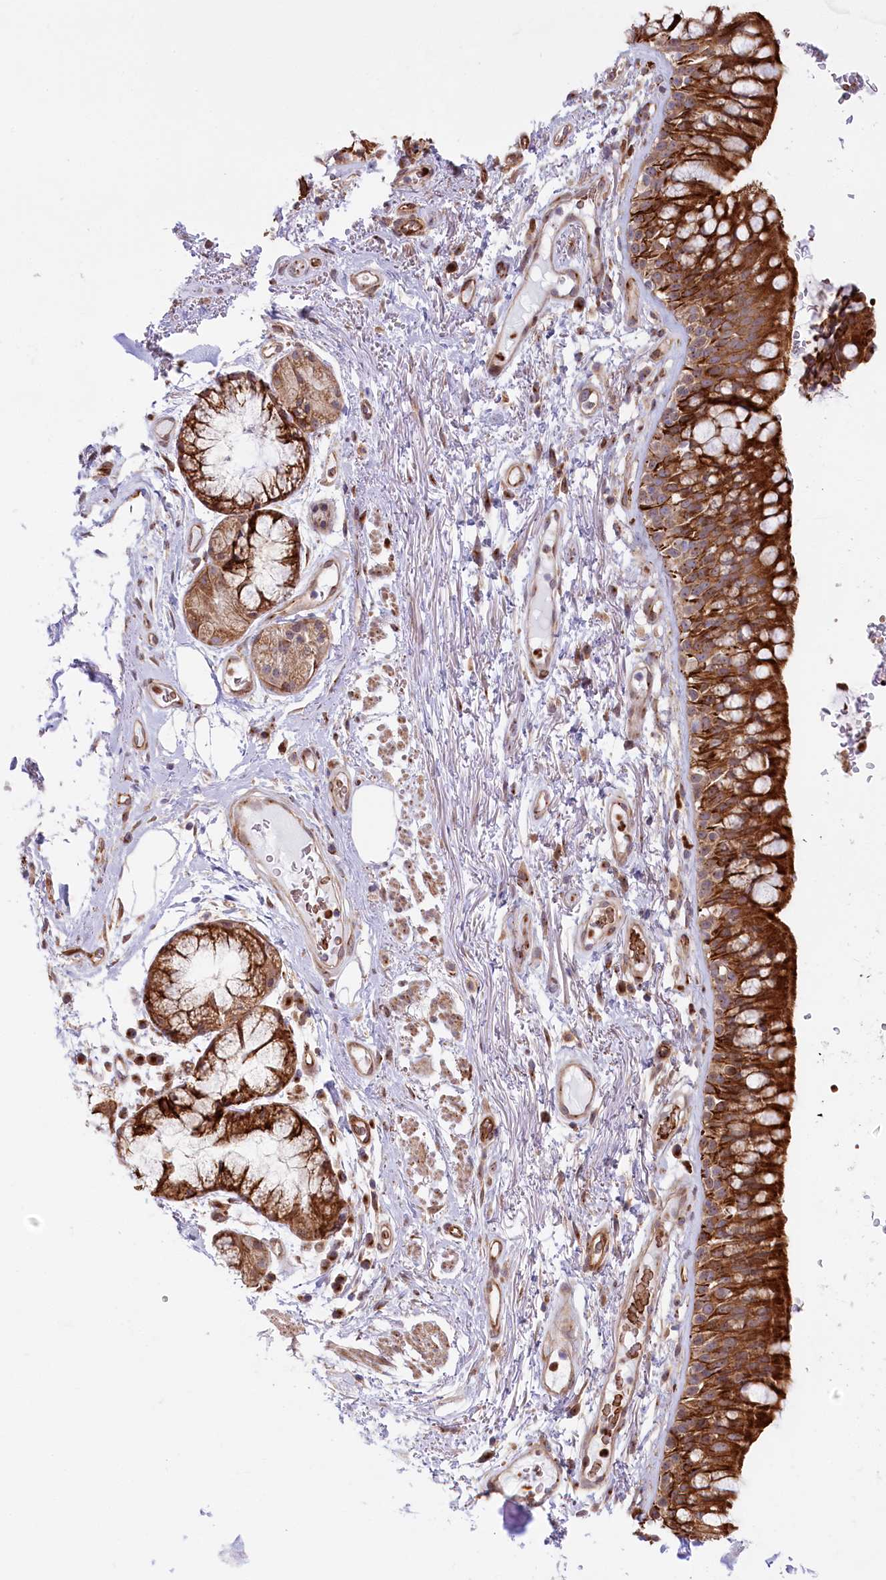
{"staining": {"intensity": "strong", "quantity": ">75%", "location": "cytoplasmic/membranous"}, "tissue": "bronchus", "cell_type": "Respiratory epithelial cells", "image_type": "normal", "snomed": [{"axis": "morphology", "description": "Normal tissue, NOS"}, {"axis": "topography", "description": "Cartilage tissue"}, {"axis": "topography", "description": "Bronchus"}], "caption": "Bronchus stained with a protein marker reveals strong staining in respiratory epithelial cells.", "gene": "COMMD3", "patient": {"sex": "female", "age": 73}}